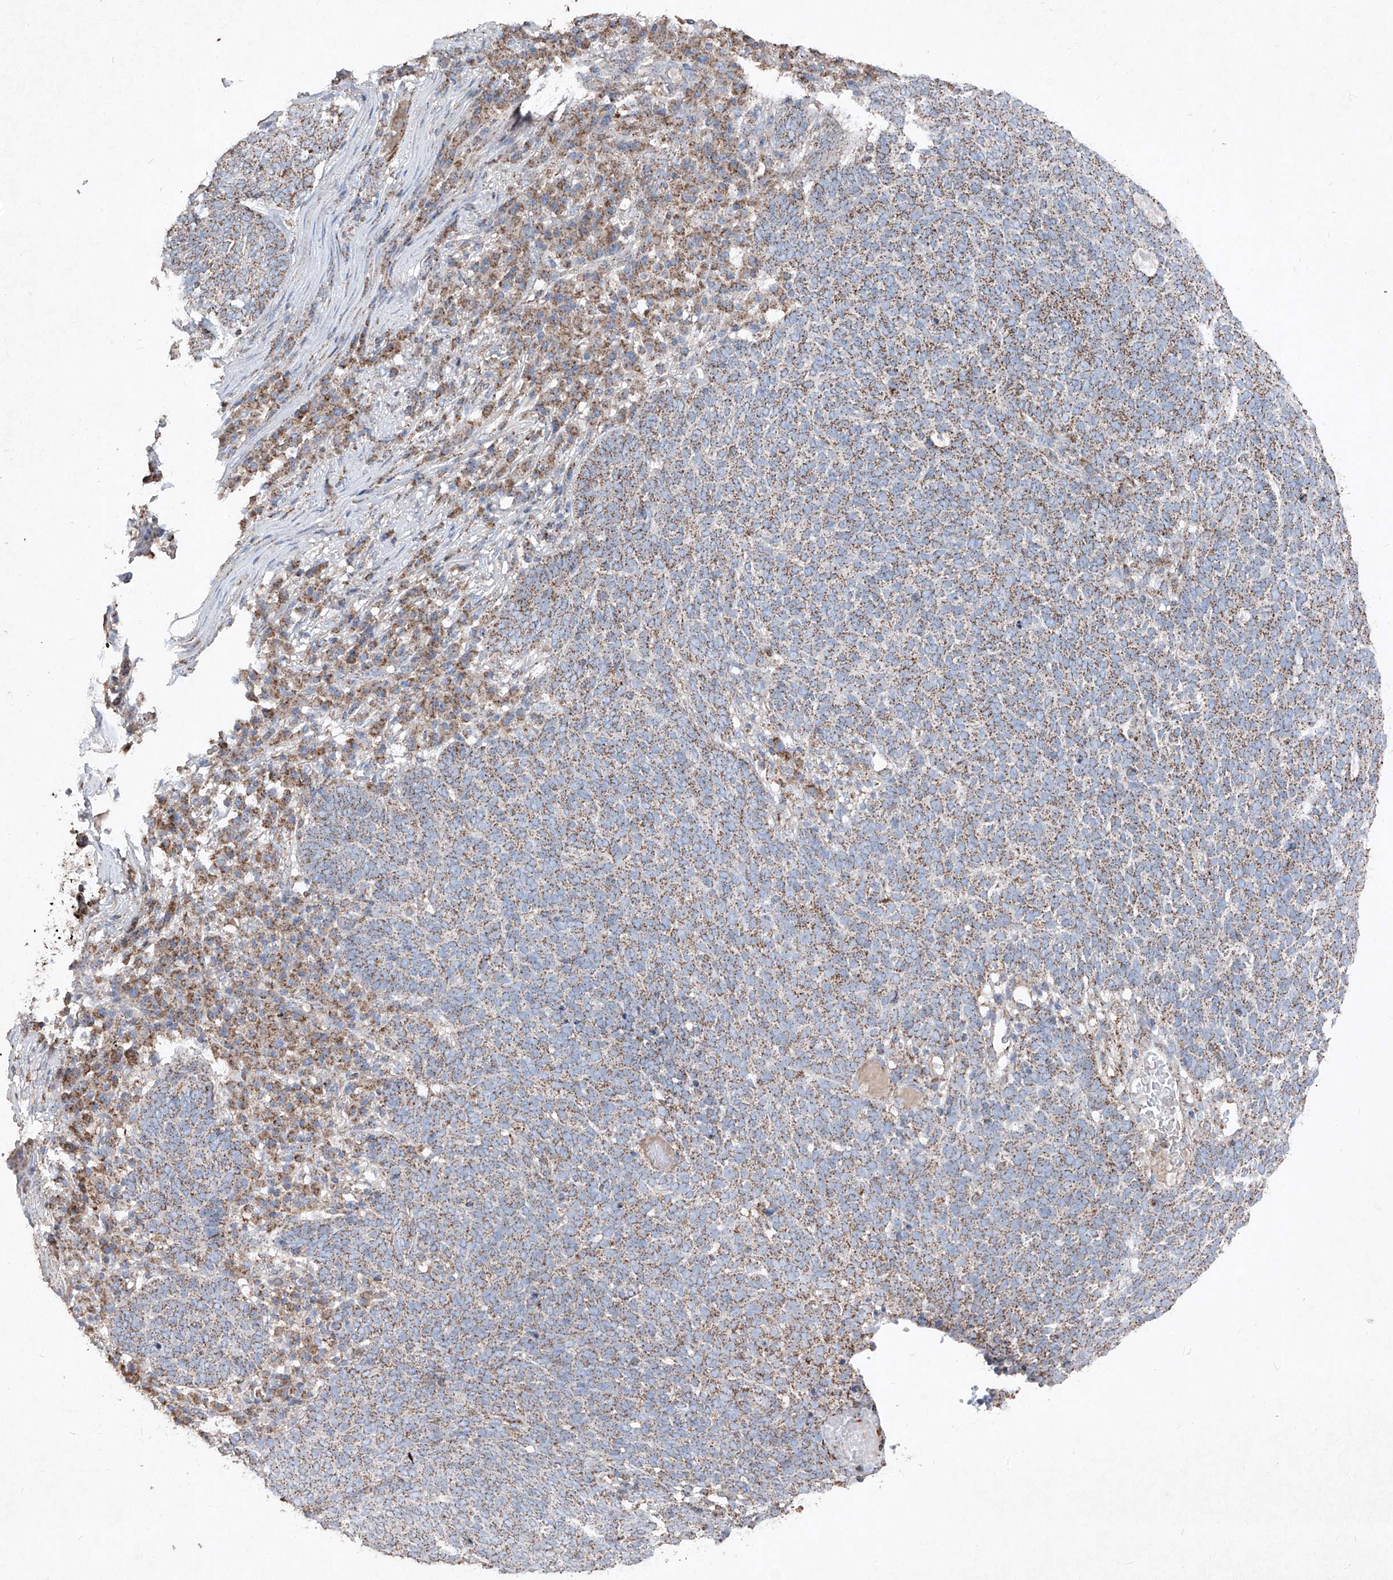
{"staining": {"intensity": "moderate", "quantity": ">75%", "location": "cytoplasmic/membranous"}, "tissue": "skin cancer", "cell_type": "Tumor cells", "image_type": "cancer", "snomed": [{"axis": "morphology", "description": "Squamous cell carcinoma, NOS"}, {"axis": "topography", "description": "Skin"}], "caption": "A micrograph of skin cancer stained for a protein displays moderate cytoplasmic/membranous brown staining in tumor cells. Ihc stains the protein of interest in brown and the nuclei are stained blue.", "gene": "ABCD3", "patient": {"sex": "female", "age": 90}}